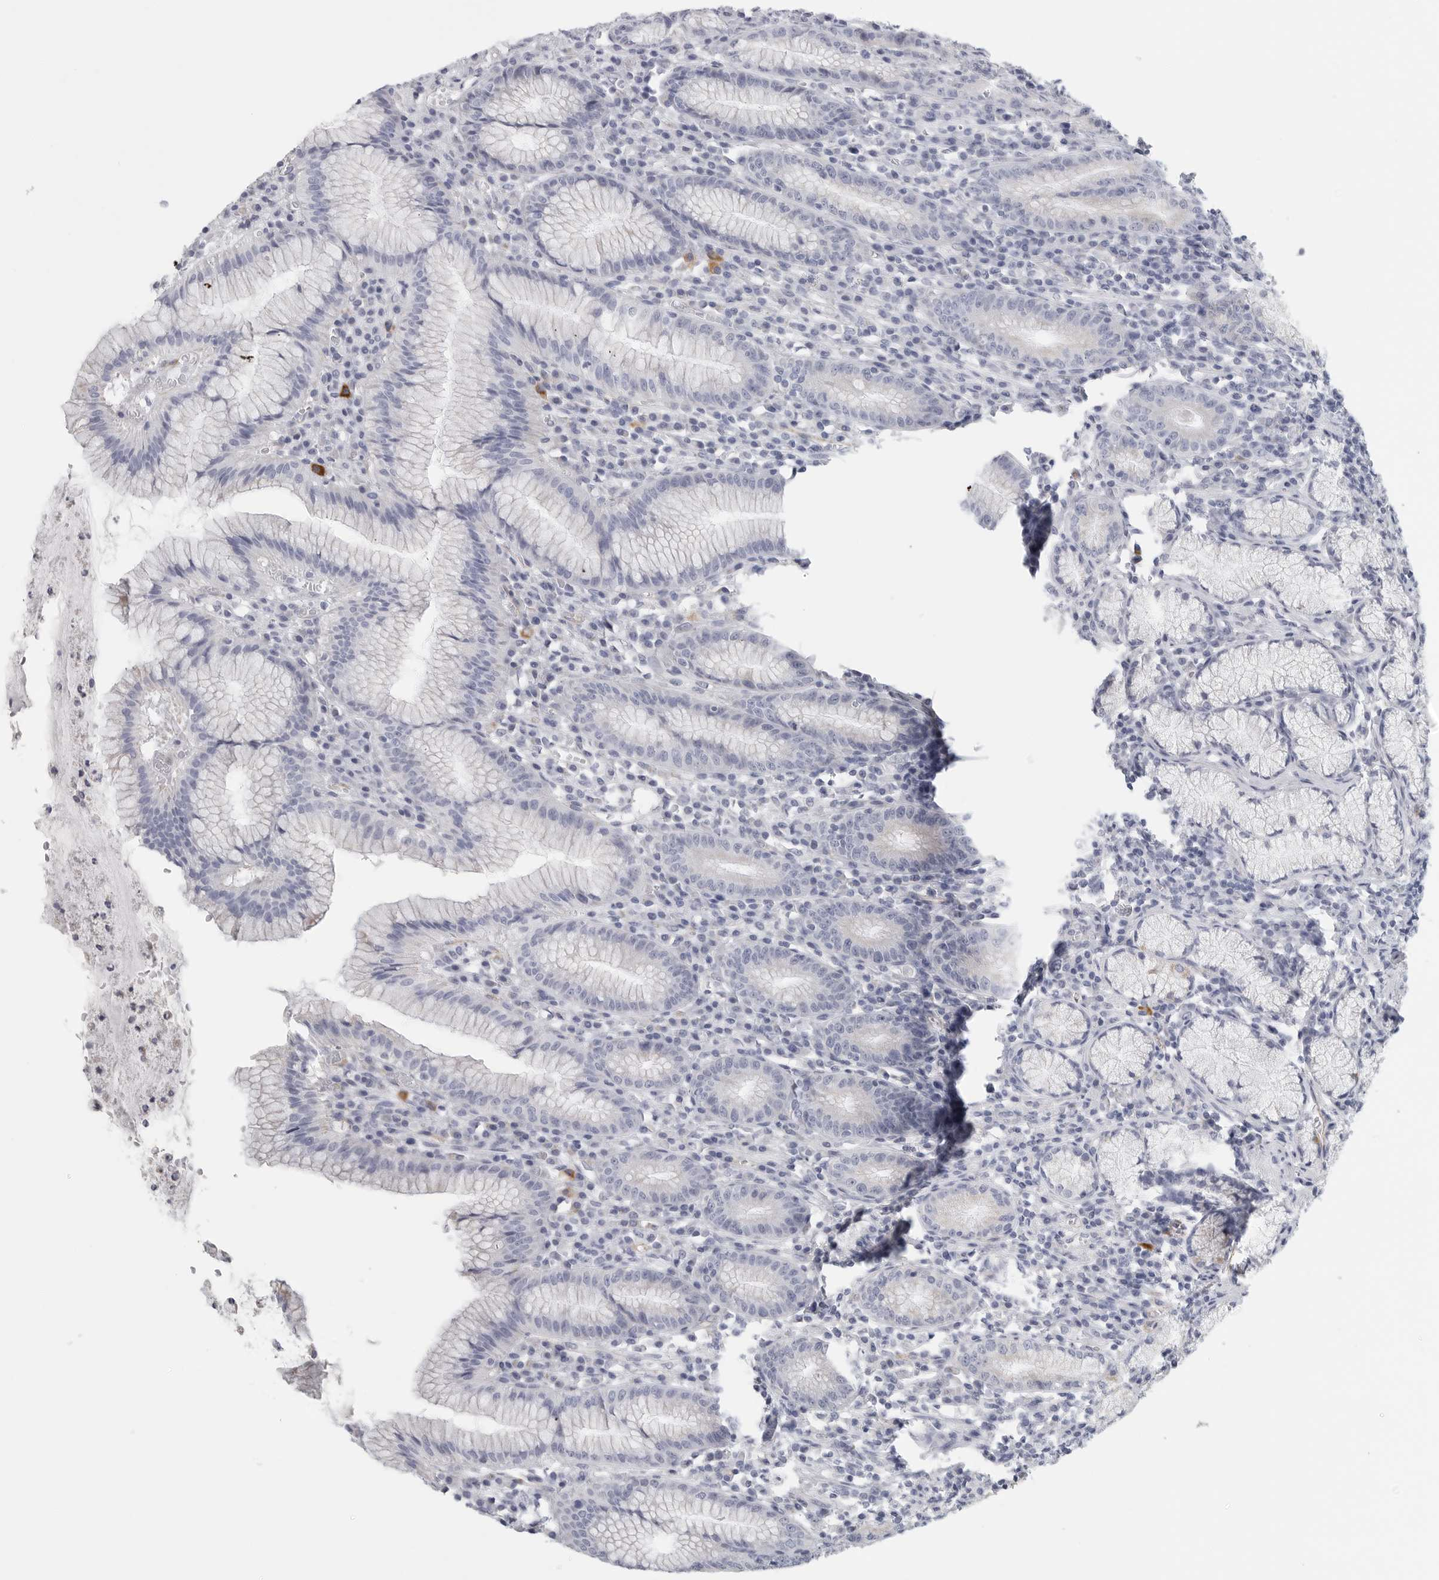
{"staining": {"intensity": "negative", "quantity": "none", "location": "none"}, "tissue": "stomach", "cell_type": "Glandular cells", "image_type": "normal", "snomed": [{"axis": "morphology", "description": "Normal tissue, NOS"}, {"axis": "topography", "description": "Stomach"}], "caption": "Protein analysis of unremarkable stomach displays no significant staining in glandular cells.", "gene": "TNR", "patient": {"sex": "male", "age": 55}}